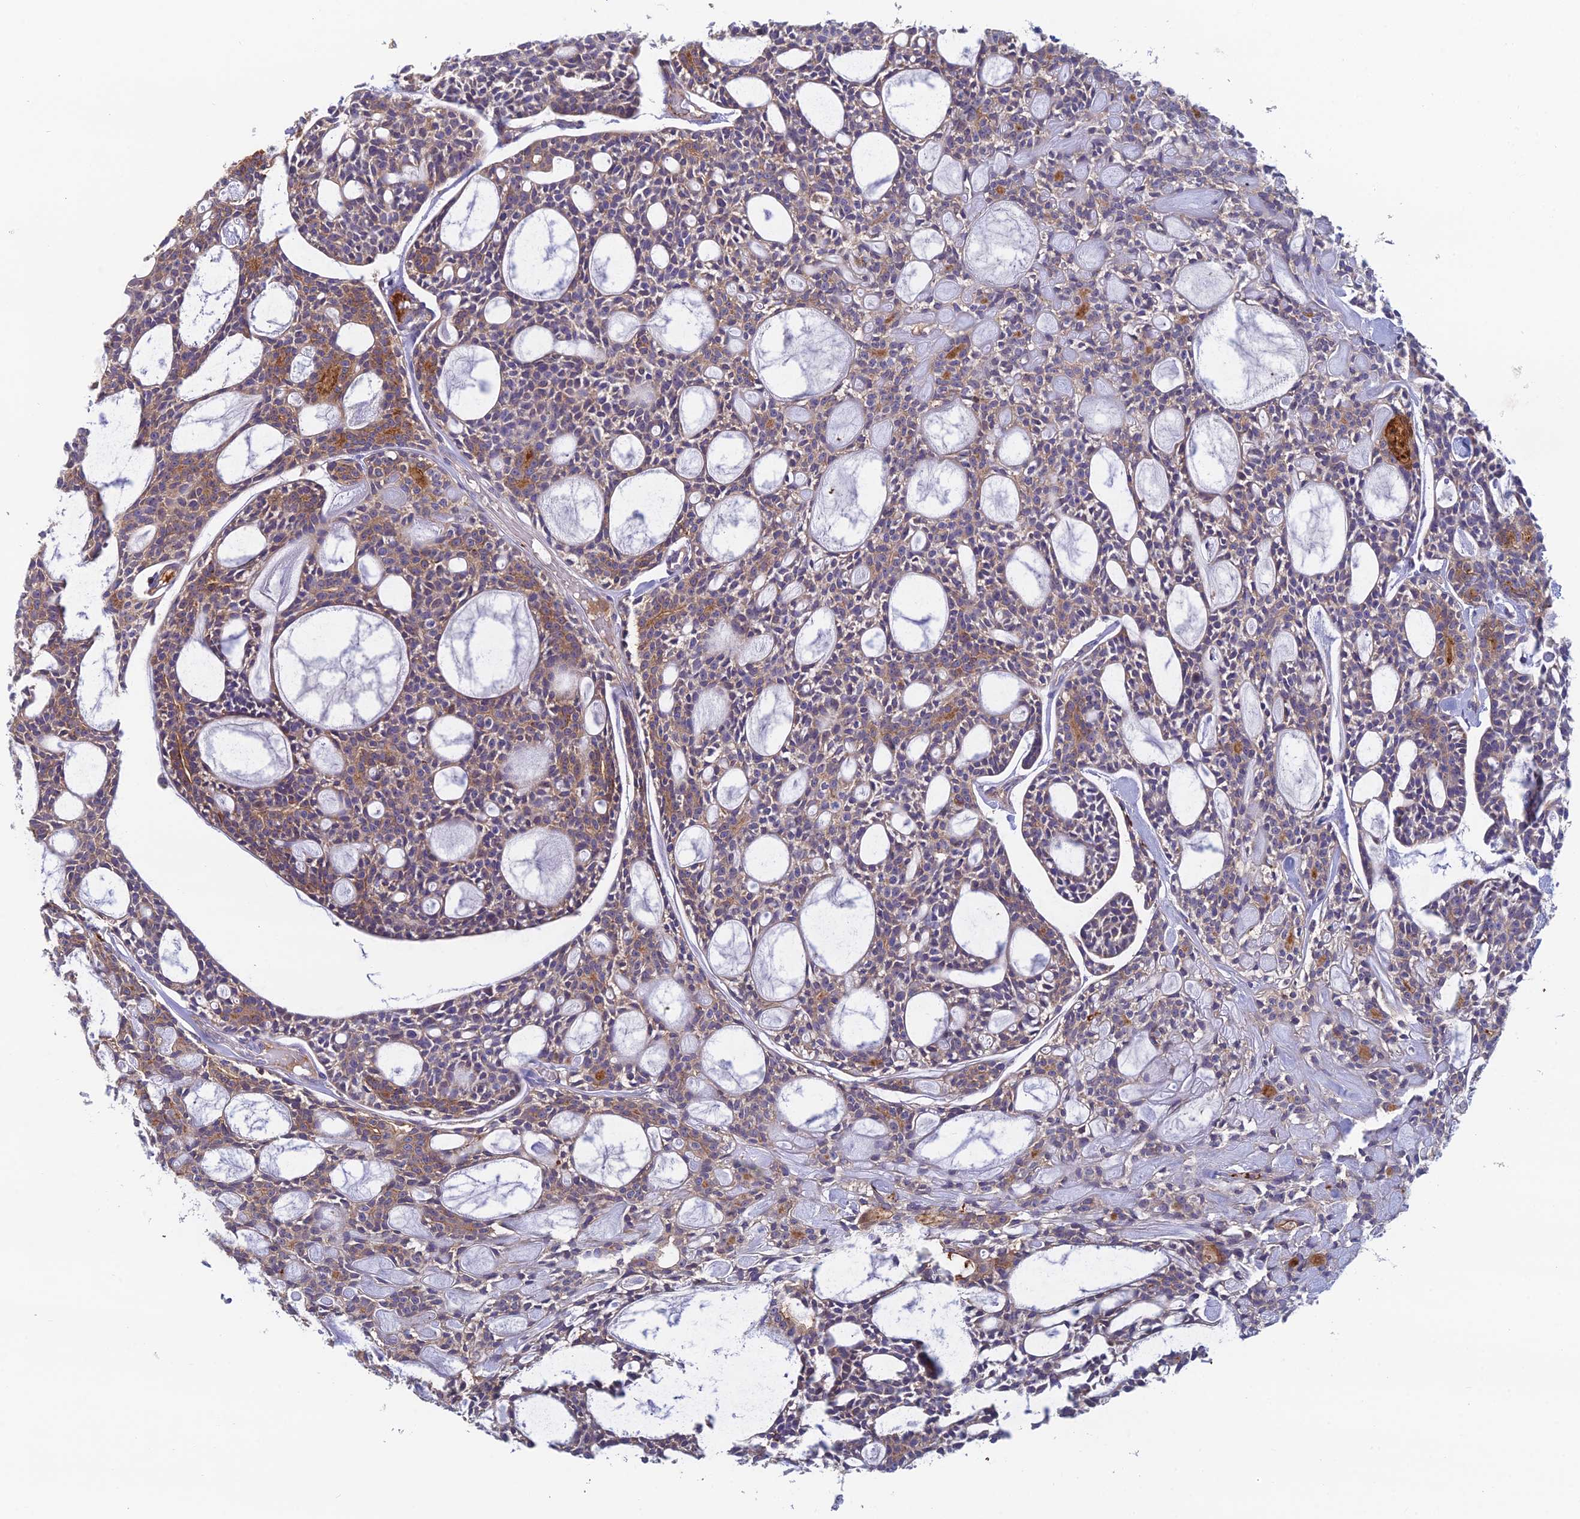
{"staining": {"intensity": "weak", "quantity": "<25%", "location": "cytoplasmic/membranous"}, "tissue": "head and neck cancer", "cell_type": "Tumor cells", "image_type": "cancer", "snomed": [{"axis": "morphology", "description": "Adenocarcinoma, NOS"}, {"axis": "topography", "description": "Salivary gland"}, {"axis": "topography", "description": "Head-Neck"}], "caption": "High magnification brightfield microscopy of head and neck cancer stained with DAB (brown) and counterstained with hematoxylin (blue): tumor cells show no significant expression.", "gene": "IFTAP", "patient": {"sex": "male", "age": 55}}